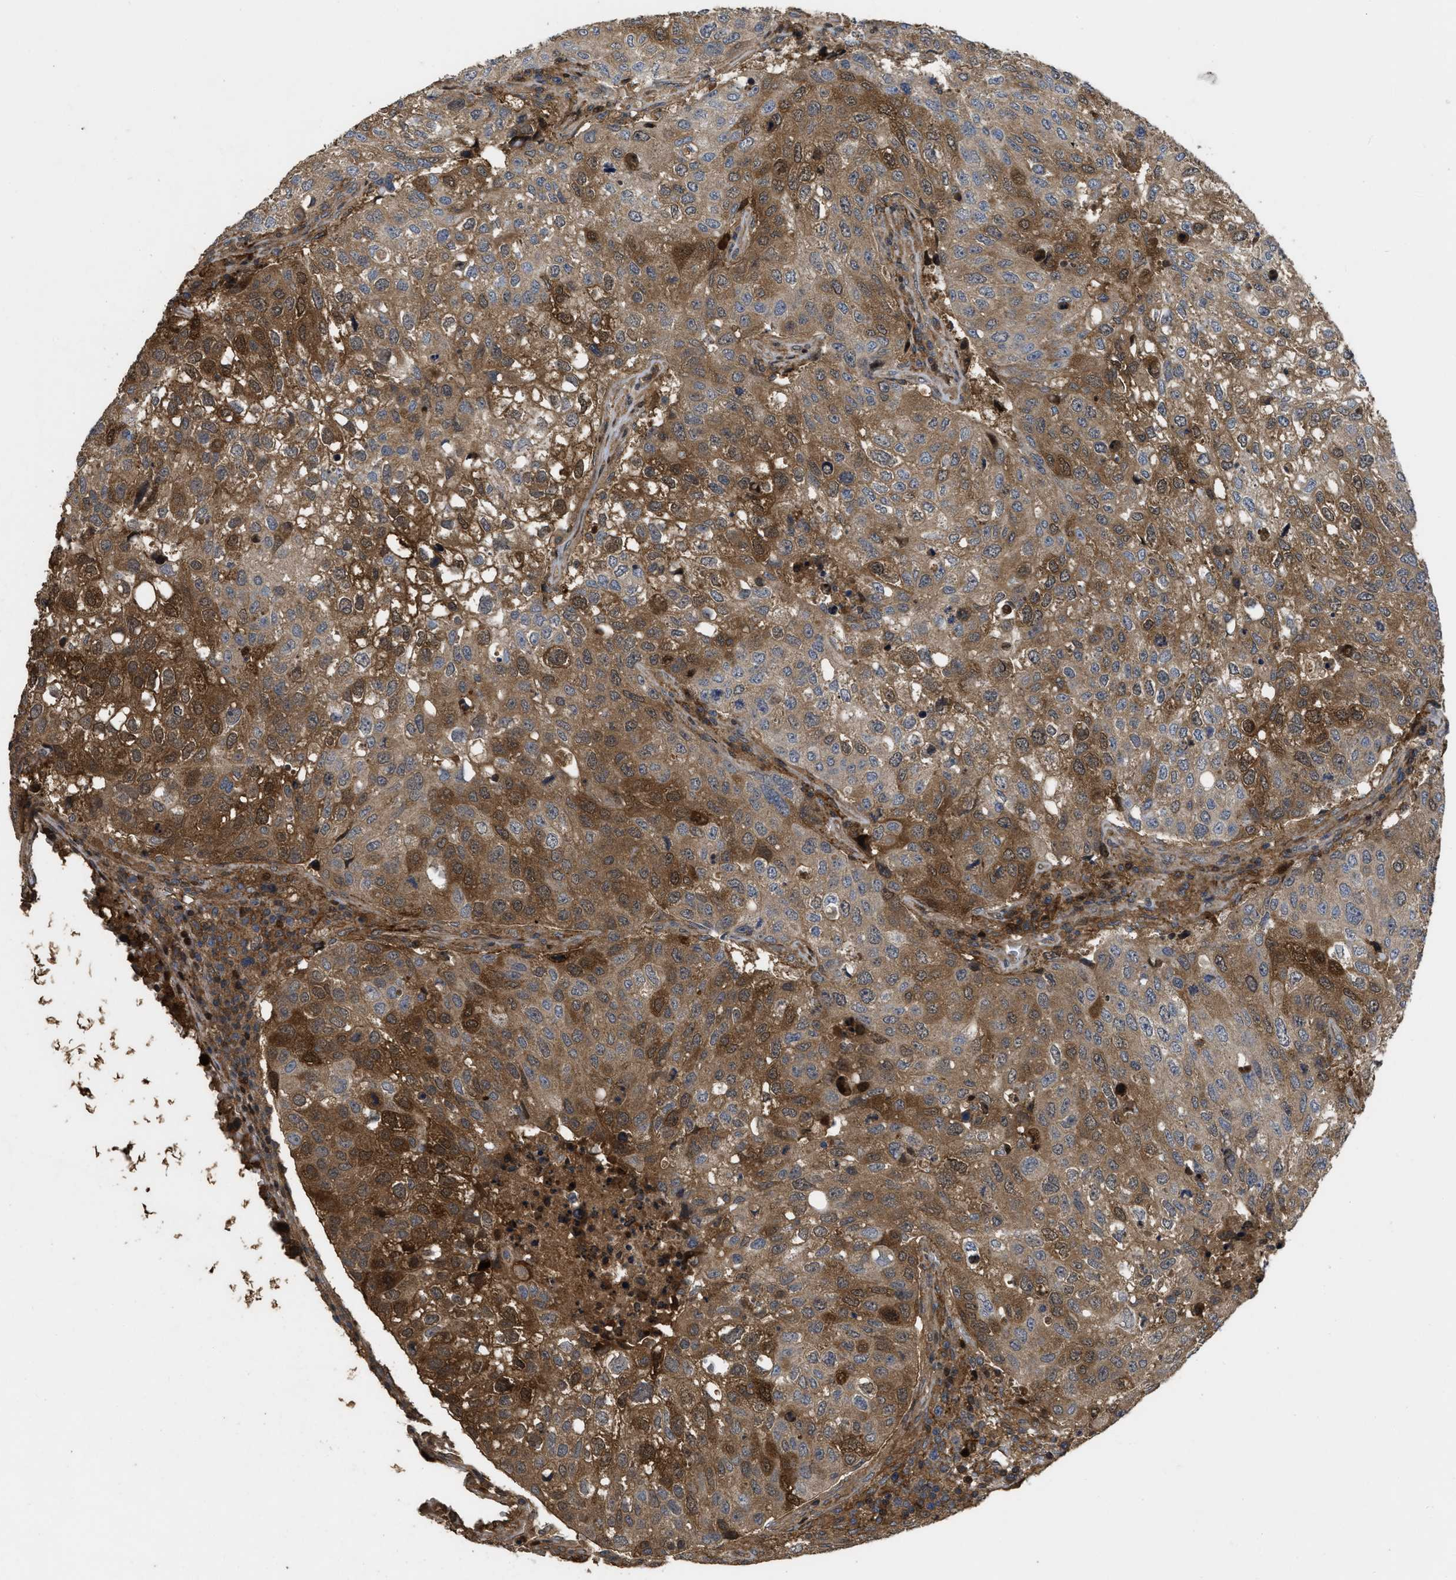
{"staining": {"intensity": "strong", "quantity": ">75%", "location": "cytoplasmic/membranous,nuclear"}, "tissue": "urothelial cancer", "cell_type": "Tumor cells", "image_type": "cancer", "snomed": [{"axis": "morphology", "description": "Urothelial carcinoma, High grade"}, {"axis": "topography", "description": "Lymph node"}, {"axis": "topography", "description": "Urinary bladder"}], "caption": "Tumor cells demonstrate high levels of strong cytoplasmic/membranous and nuclear staining in about >75% of cells in high-grade urothelial carcinoma.", "gene": "CBR3", "patient": {"sex": "male", "age": 51}}